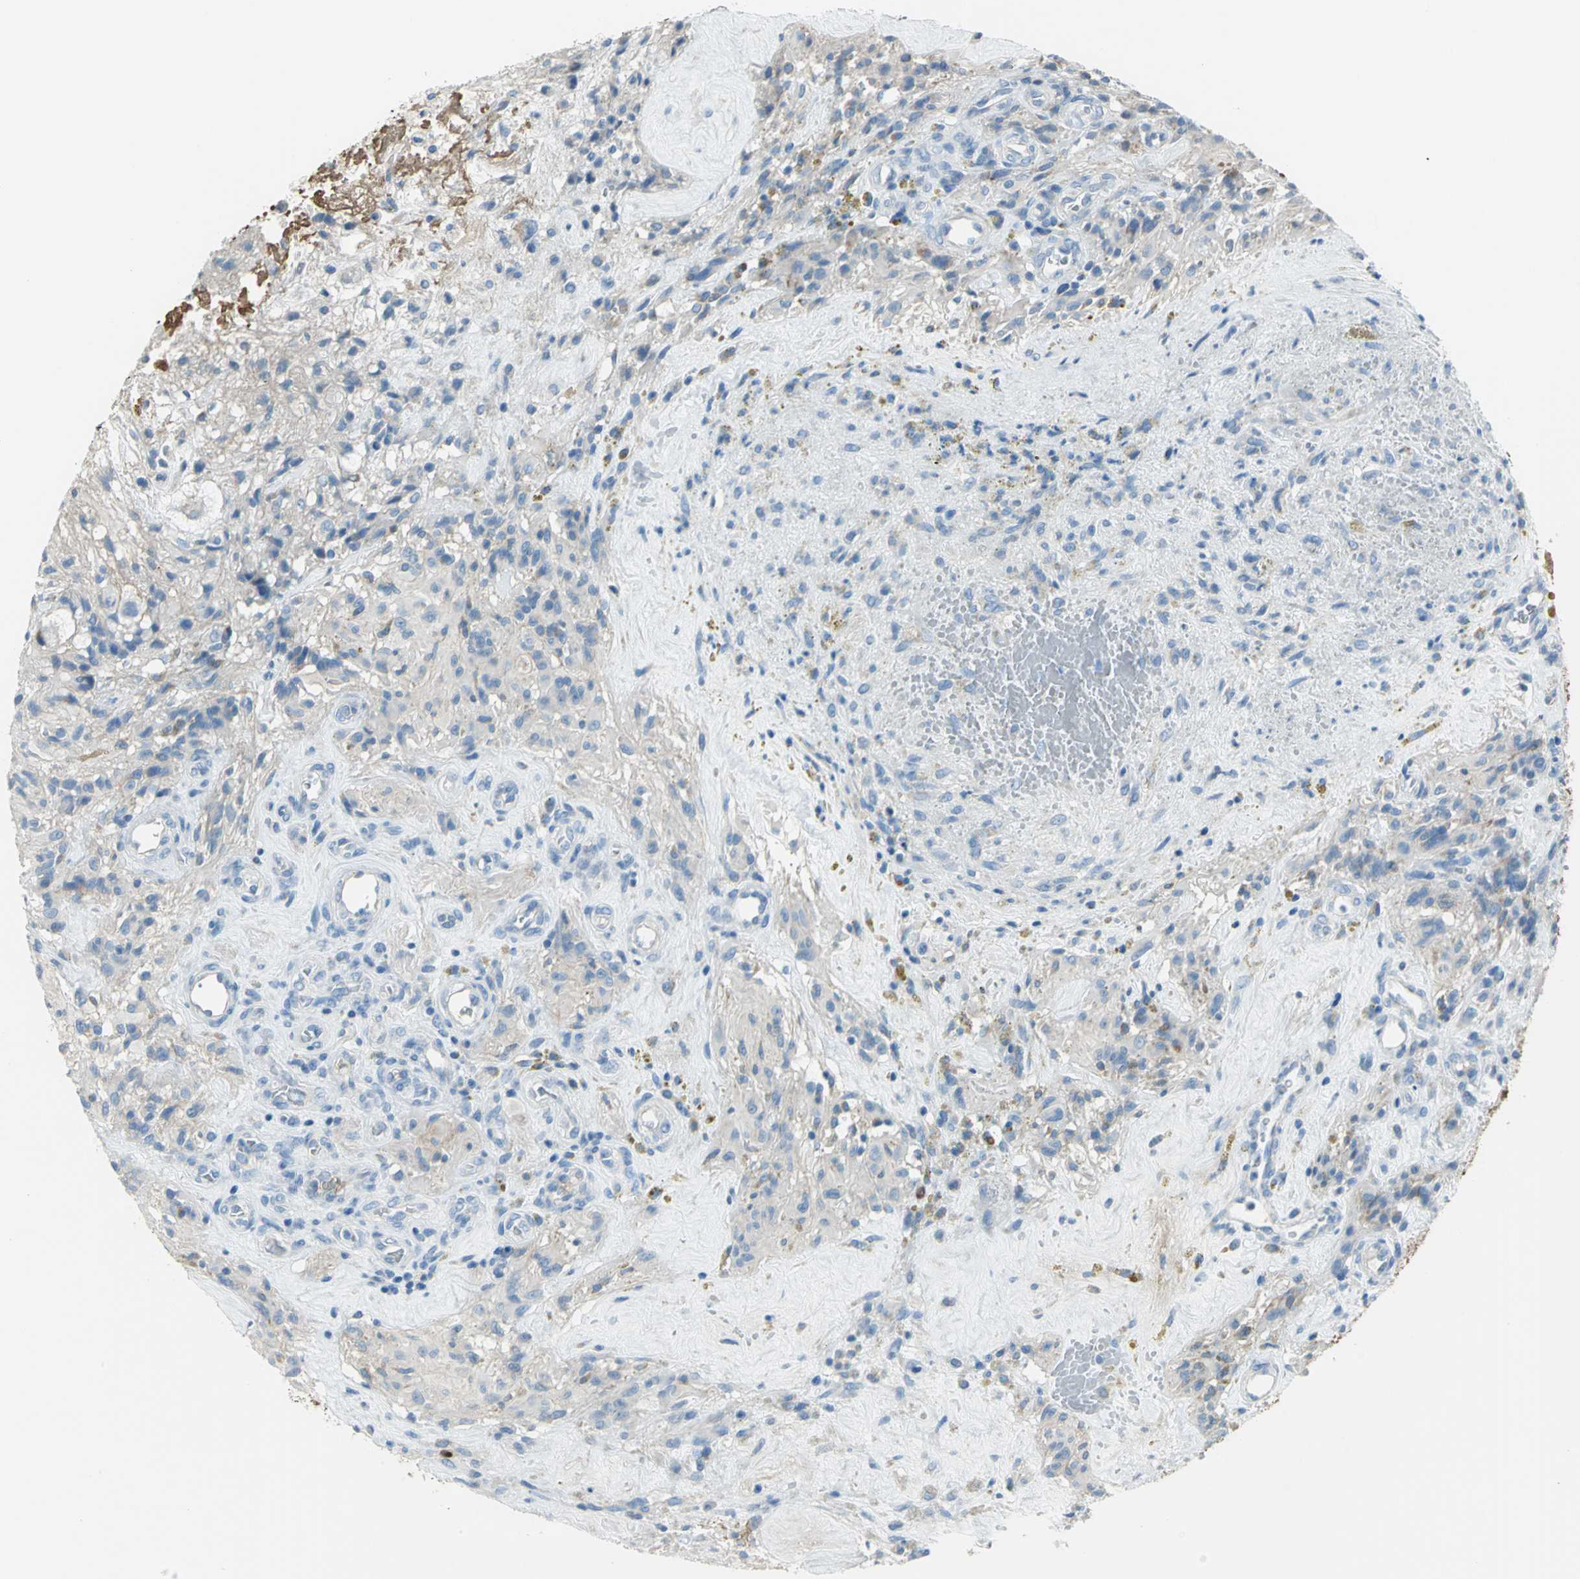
{"staining": {"intensity": "negative", "quantity": "none", "location": "none"}, "tissue": "glioma", "cell_type": "Tumor cells", "image_type": "cancer", "snomed": [{"axis": "morphology", "description": "Normal tissue, NOS"}, {"axis": "morphology", "description": "Glioma, malignant, High grade"}, {"axis": "topography", "description": "Cerebral cortex"}], "caption": "Tumor cells are negative for brown protein staining in malignant glioma (high-grade). Brightfield microscopy of IHC stained with DAB (3,3'-diaminobenzidine) (brown) and hematoxylin (blue), captured at high magnification.", "gene": "ALOX15", "patient": {"sex": "male", "age": 56}}